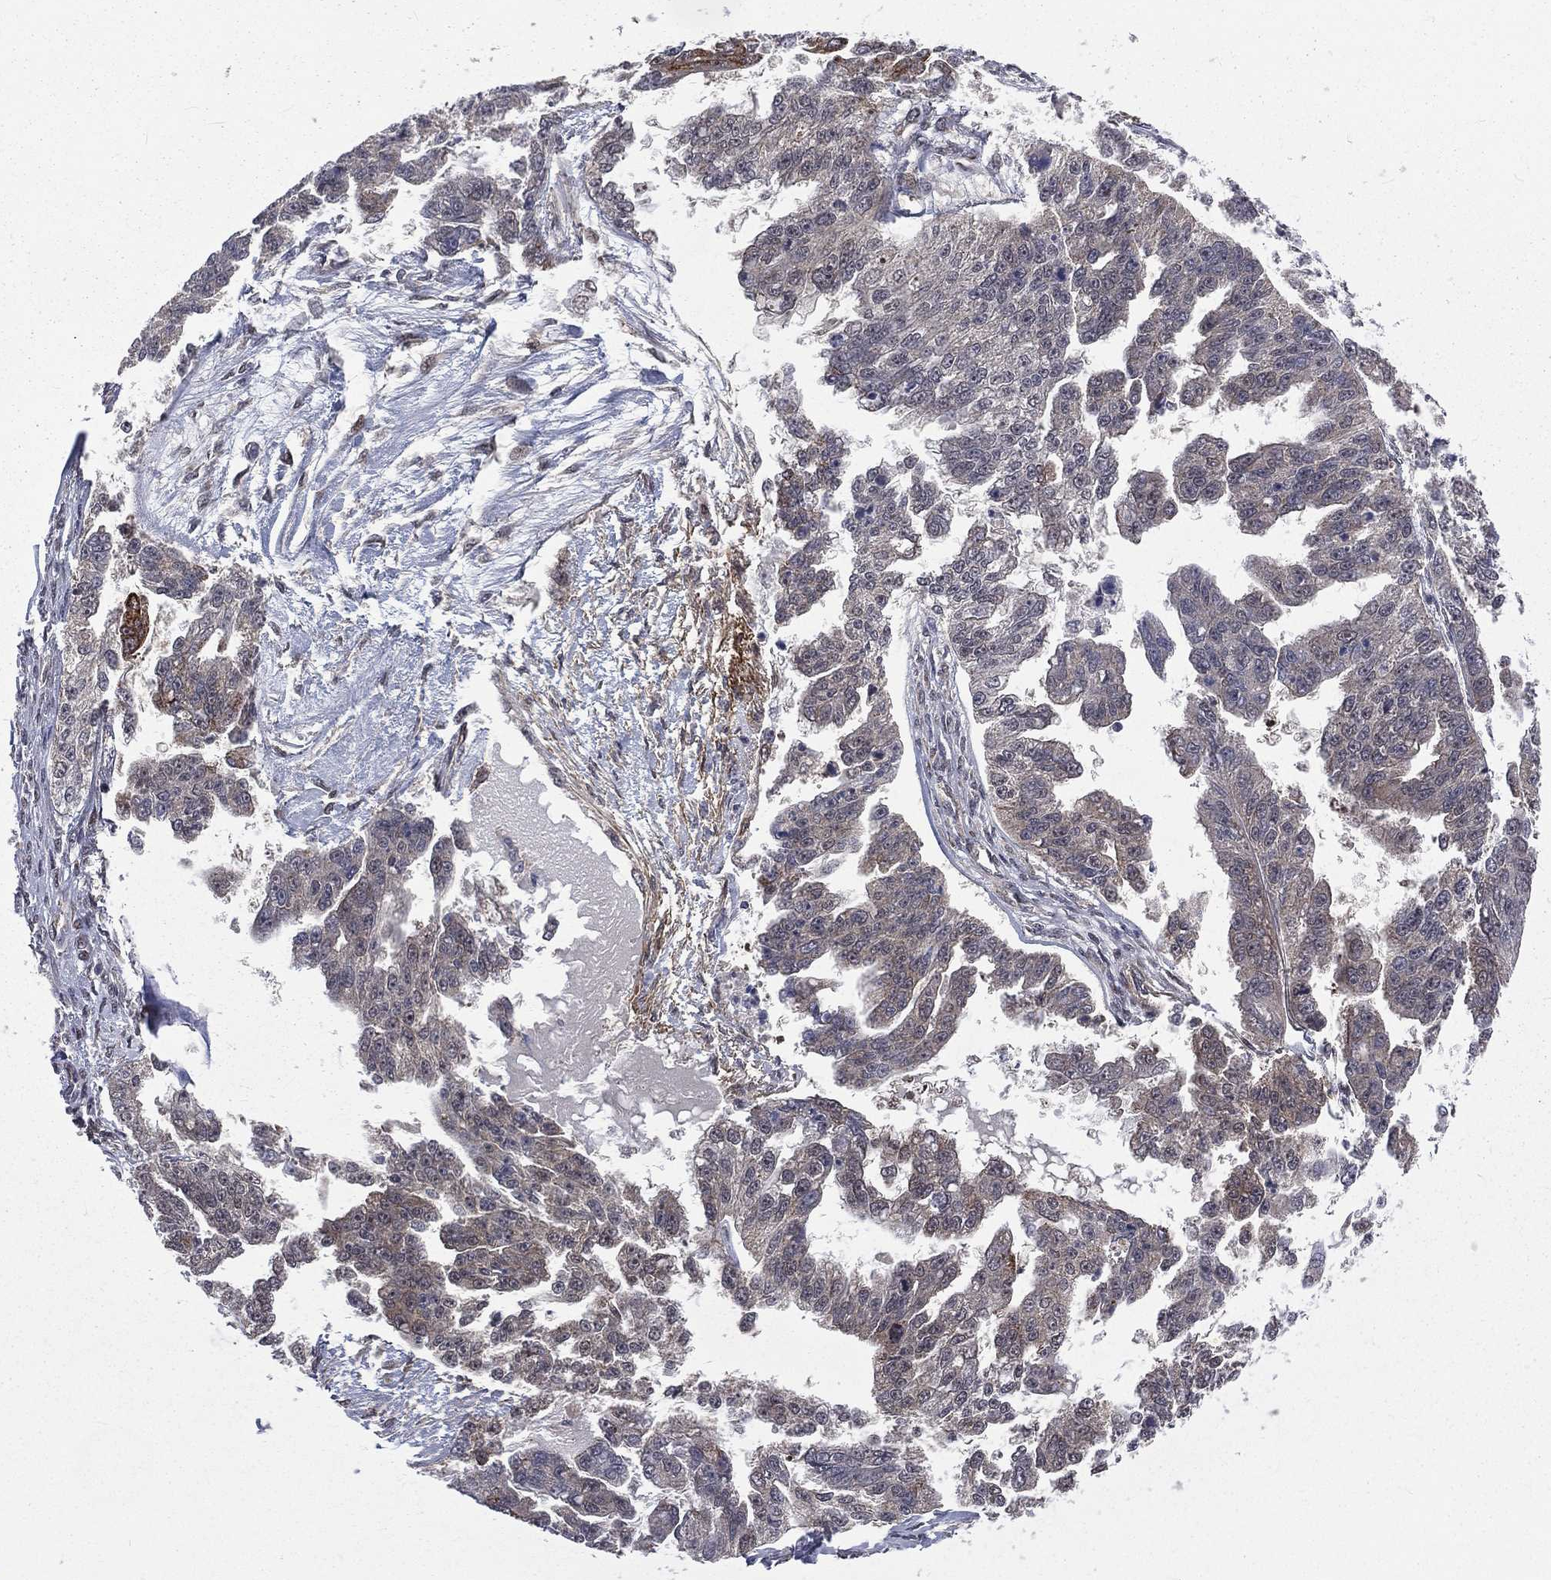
{"staining": {"intensity": "weak", "quantity": "<25%", "location": "cytoplasmic/membranous"}, "tissue": "ovarian cancer", "cell_type": "Tumor cells", "image_type": "cancer", "snomed": [{"axis": "morphology", "description": "Cystadenocarcinoma, serous, NOS"}, {"axis": "topography", "description": "Ovary"}], "caption": "Ovarian cancer (serous cystadenocarcinoma) was stained to show a protein in brown. There is no significant expression in tumor cells. (Stains: DAB immunohistochemistry (IHC) with hematoxylin counter stain, Microscopy: brightfield microscopy at high magnification).", "gene": "ARL3", "patient": {"sex": "female", "age": 58}}